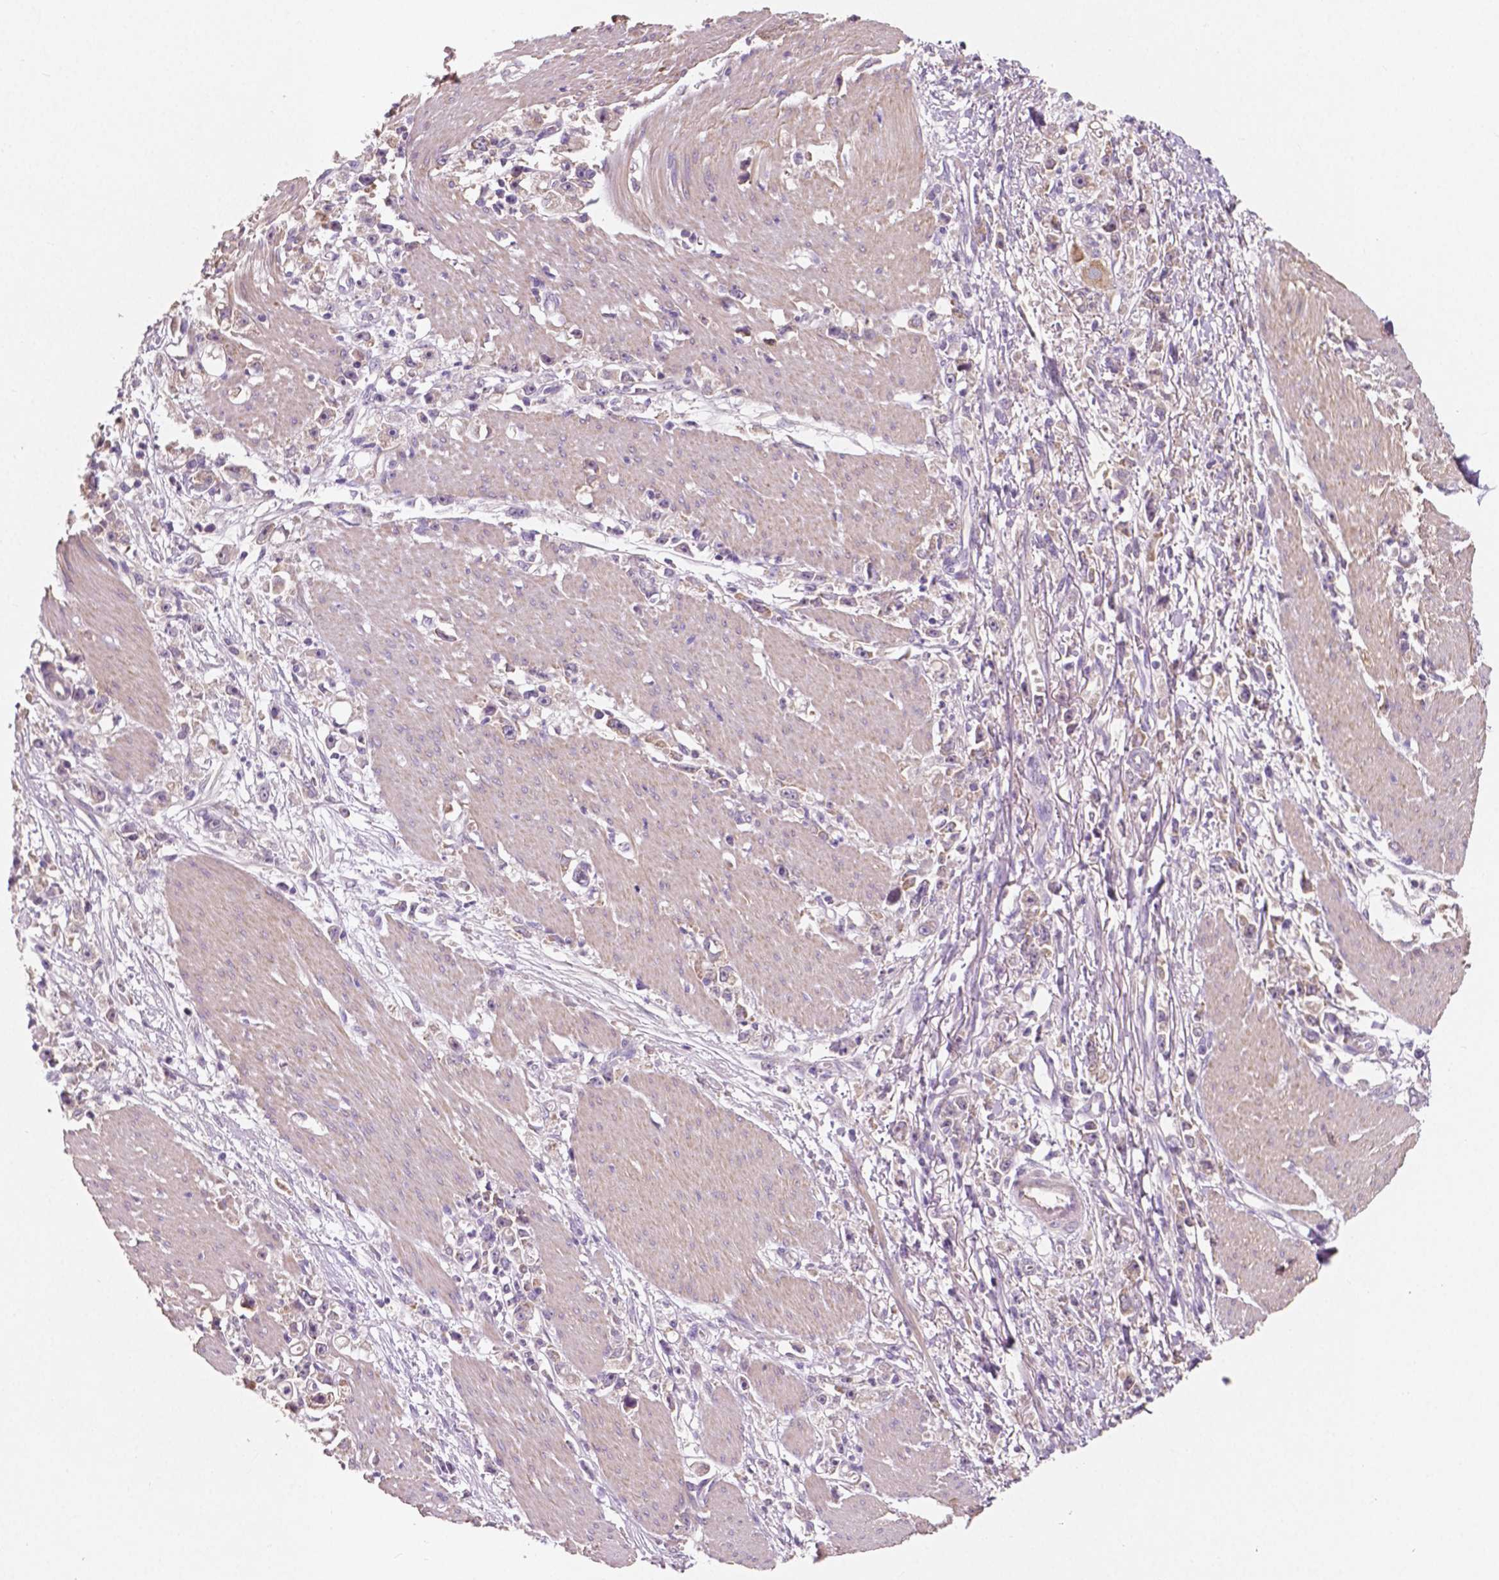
{"staining": {"intensity": "negative", "quantity": "none", "location": "none"}, "tissue": "stomach cancer", "cell_type": "Tumor cells", "image_type": "cancer", "snomed": [{"axis": "morphology", "description": "Adenocarcinoma, NOS"}, {"axis": "topography", "description": "Stomach"}], "caption": "Tumor cells are negative for protein expression in human stomach cancer (adenocarcinoma). (Immunohistochemistry, brightfield microscopy, high magnification).", "gene": "LSM14B", "patient": {"sex": "female", "age": 59}}